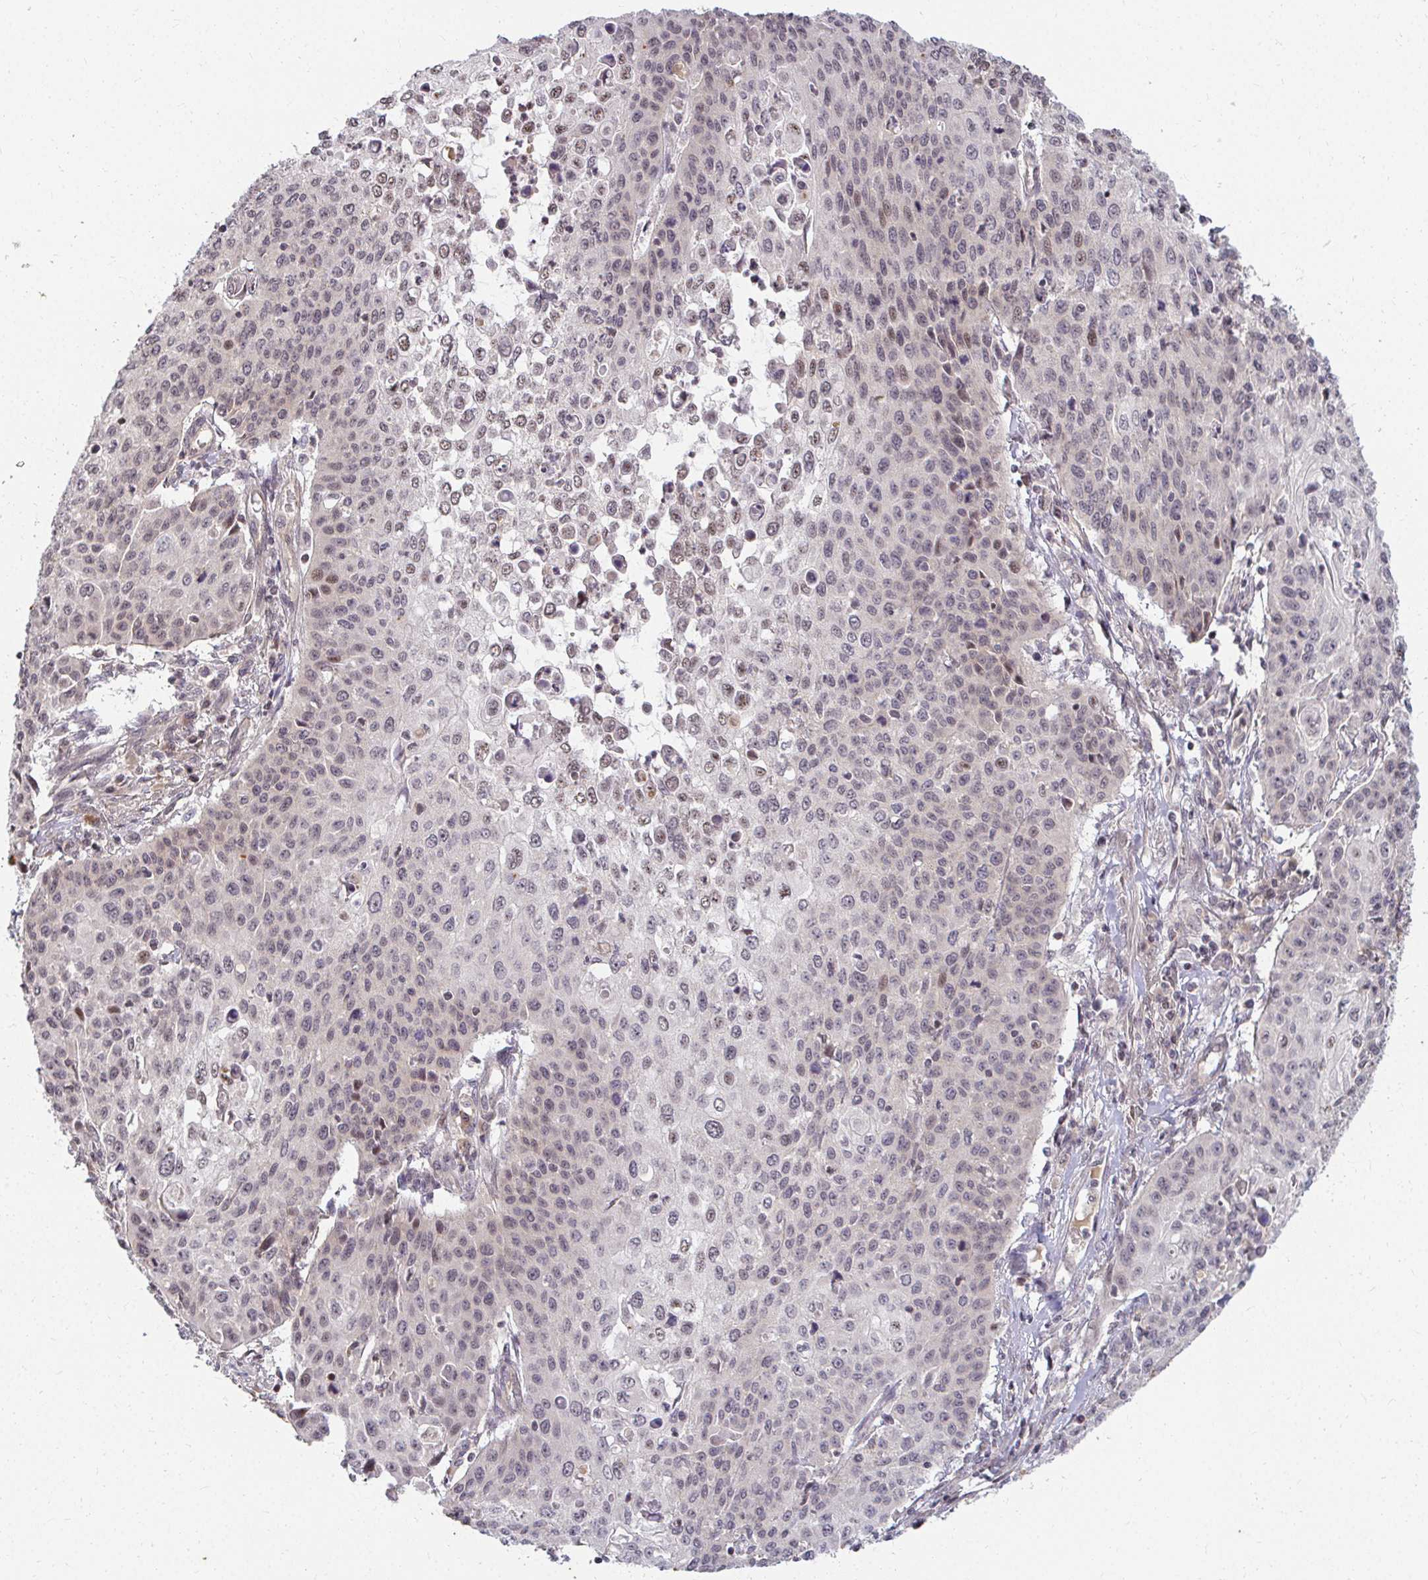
{"staining": {"intensity": "weak", "quantity": "<25%", "location": "nuclear"}, "tissue": "cervical cancer", "cell_type": "Tumor cells", "image_type": "cancer", "snomed": [{"axis": "morphology", "description": "Squamous cell carcinoma, NOS"}, {"axis": "topography", "description": "Cervix"}], "caption": "A photomicrograph of squamous cell carcinoma (cervical) stained for a protein shows no brown staining in tumor cells.", "gene": "ANK3", "patient": {"sex": "female", "age": 65}}